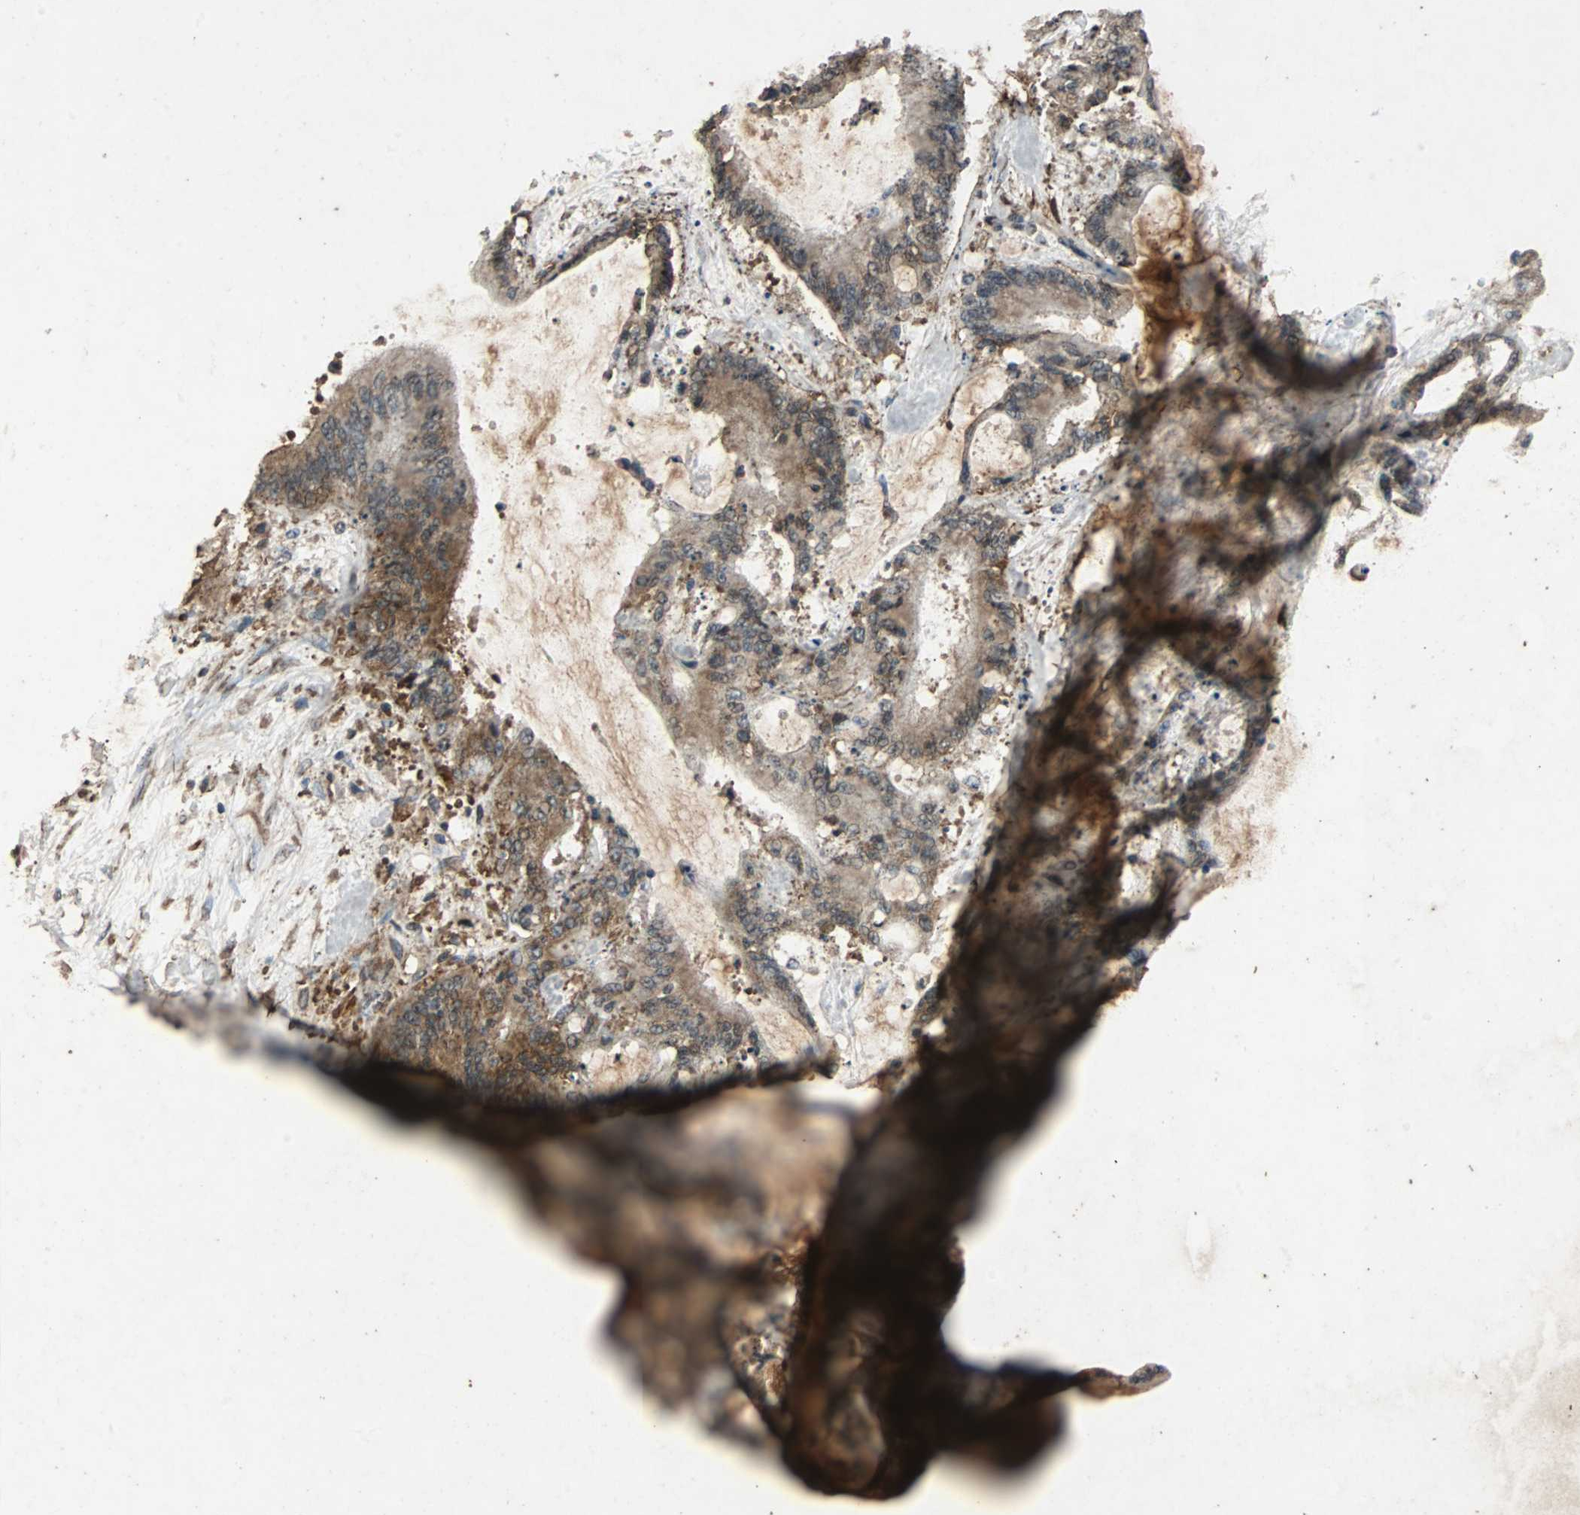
{"staining": {"intensity": "strong", "quantity": ">75%", "location": "cytoplasmic/membranous"}, "tissue": "liver cancer", "cell_type": "Tumor cells", "image_type": "cancer", "snomed": [{"axis": "morphology", "description": "Cholangiocarcinoma"}, {"axis": "topography", "description": "Liver"}], "caption": "DAB (3,3'-diaminobenzidine) immunohistochemical staining of human liver cancer (cholangiocarcinoma) exhibits strong cytoplasmic/membranous protein positivity in approximately >75% of tumor cells.", "gene": "NAA10", "patient": {"sex": "female", "age": 73}}